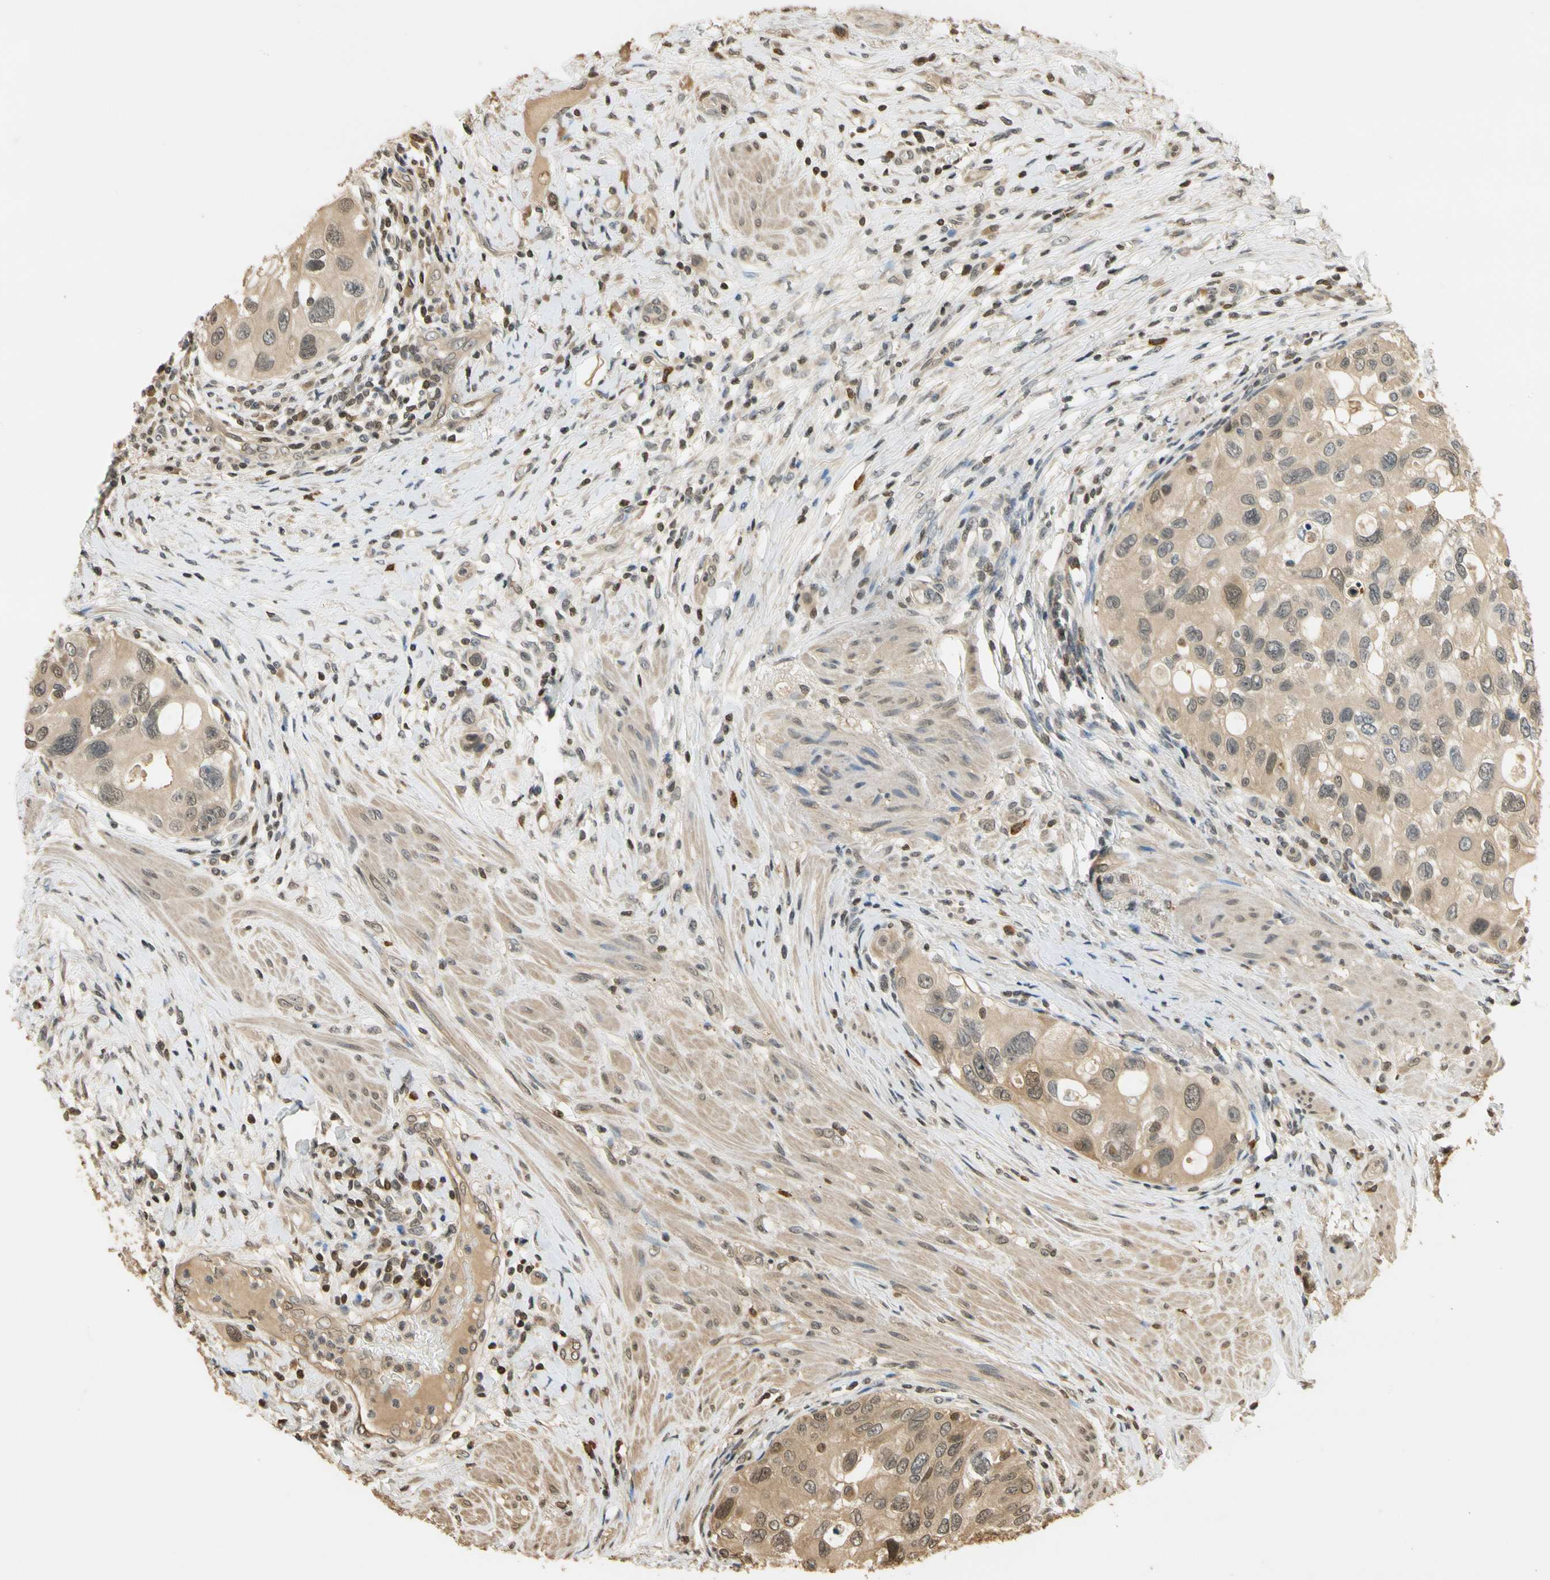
{"staining": {"intensity": "moderate", "quantity": ">75%", "location": "cytoplasmic/membranous,nuclear"}, "tissue": "urothelial cancer", "cell_type": "Tumor cells", "image_type": "cancer", "snomed": [{"axis": "morphology", "description": "Urothelial carcinoma, High grade"}, {"axis": "topography", "description": "Urinary bladder"}], "caption": "DAB immunohistochemical staining of urothelial carcinoma (high-grade) reveals moderate cytoplasmic/membranous and nuclear protein positivity in approximately >75% of tumor cells.", "gene": "SOD1", "patient": {"sex": "female", "age": 56}}